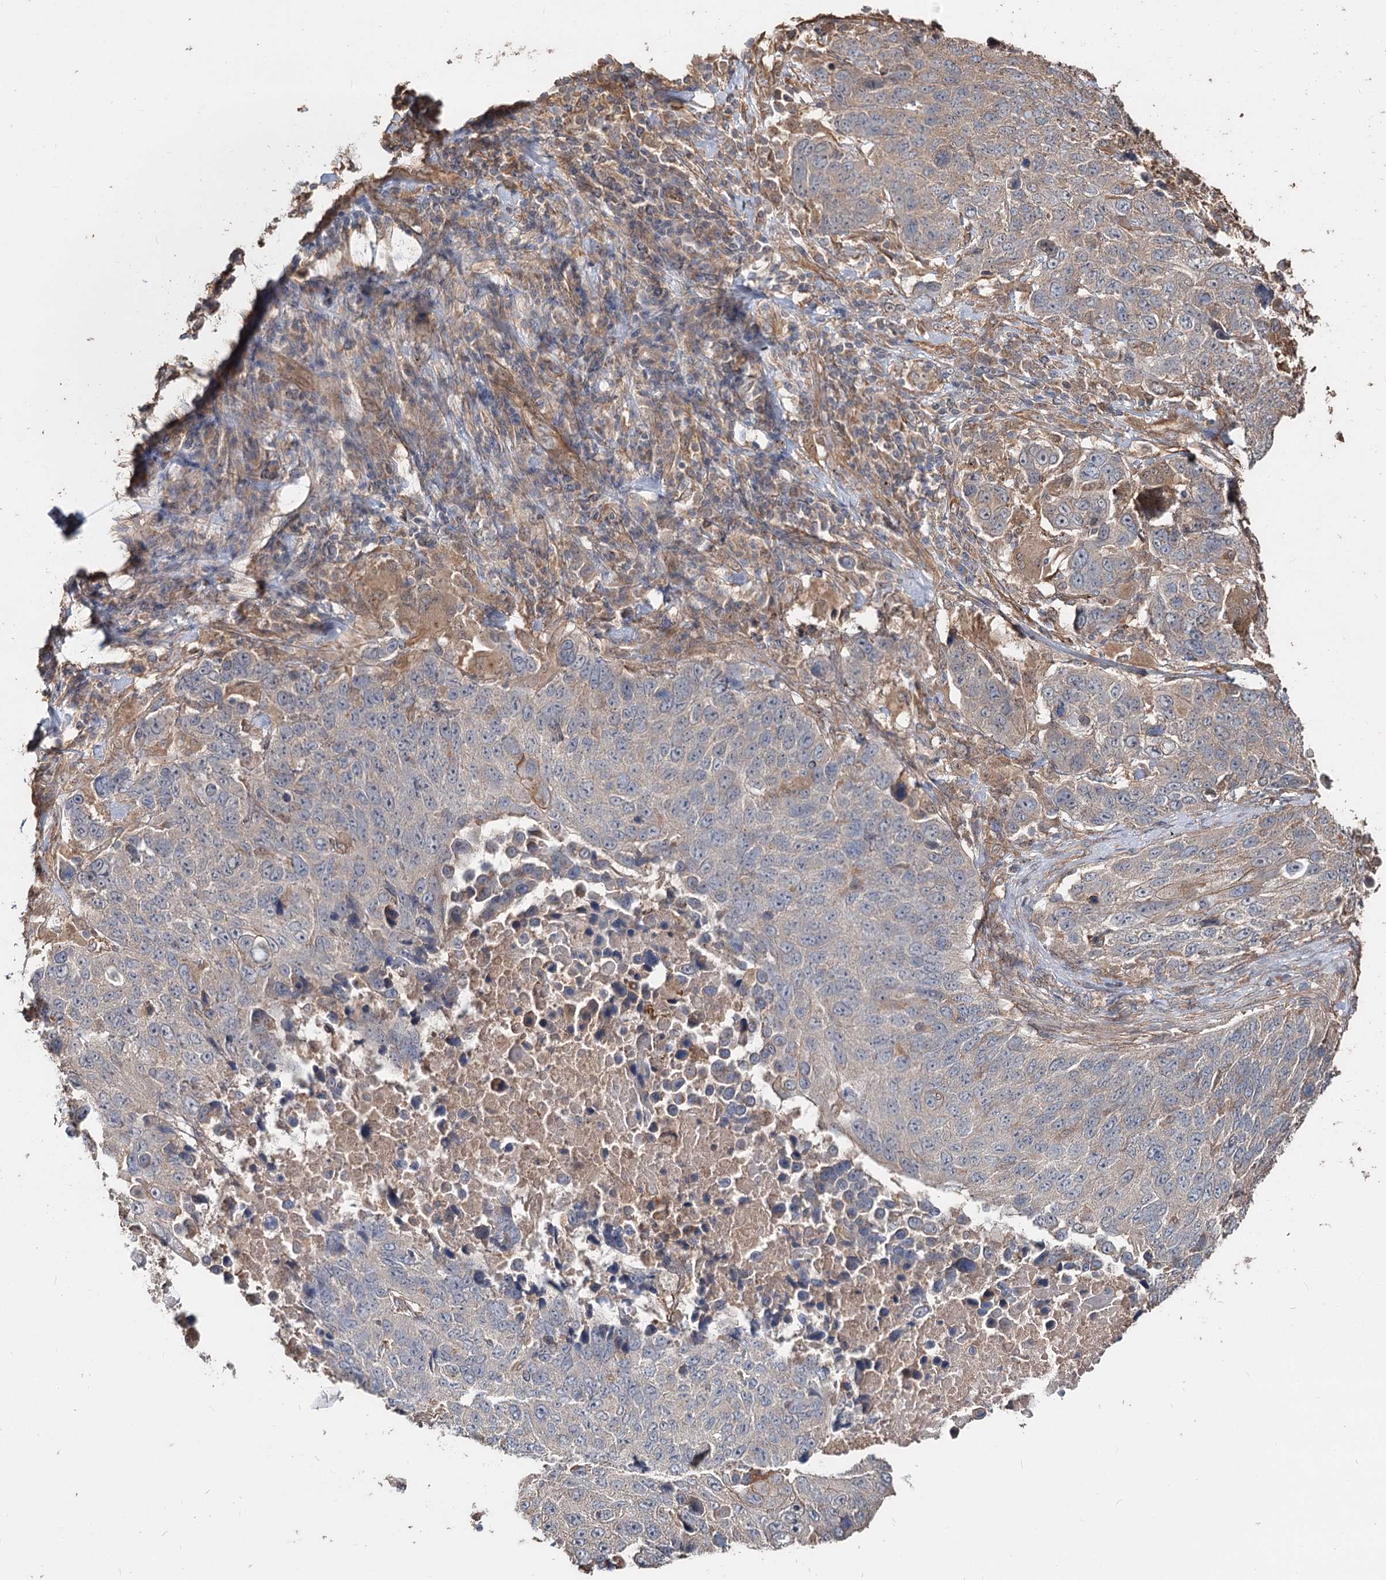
{"staining": {"intensity": "weak", "quantity": "<25%", "location": "cytoplasmic/membranous"}, "tissue": "lung cancer", "cell_type": "Tumor cells", "image_type": "cancer", "snomed": [{"axis": "morphology", "description": "Normal tissue, NOS"}, {"axis": "morphology", "description": "Squamous cell carcinoma, NOS"}, {"axis": "topography", "description": "Lymph node"}, {"axis": "topography", "description": "Lung"}], "caption": "This is an immunohistochemistry (IHC) photomicrograph of lung cancer (squamous cell carcinoma). There is no positivity in tumor cells.", "gene": "SPART", "patient": {"sex": "male", "age": 66}}